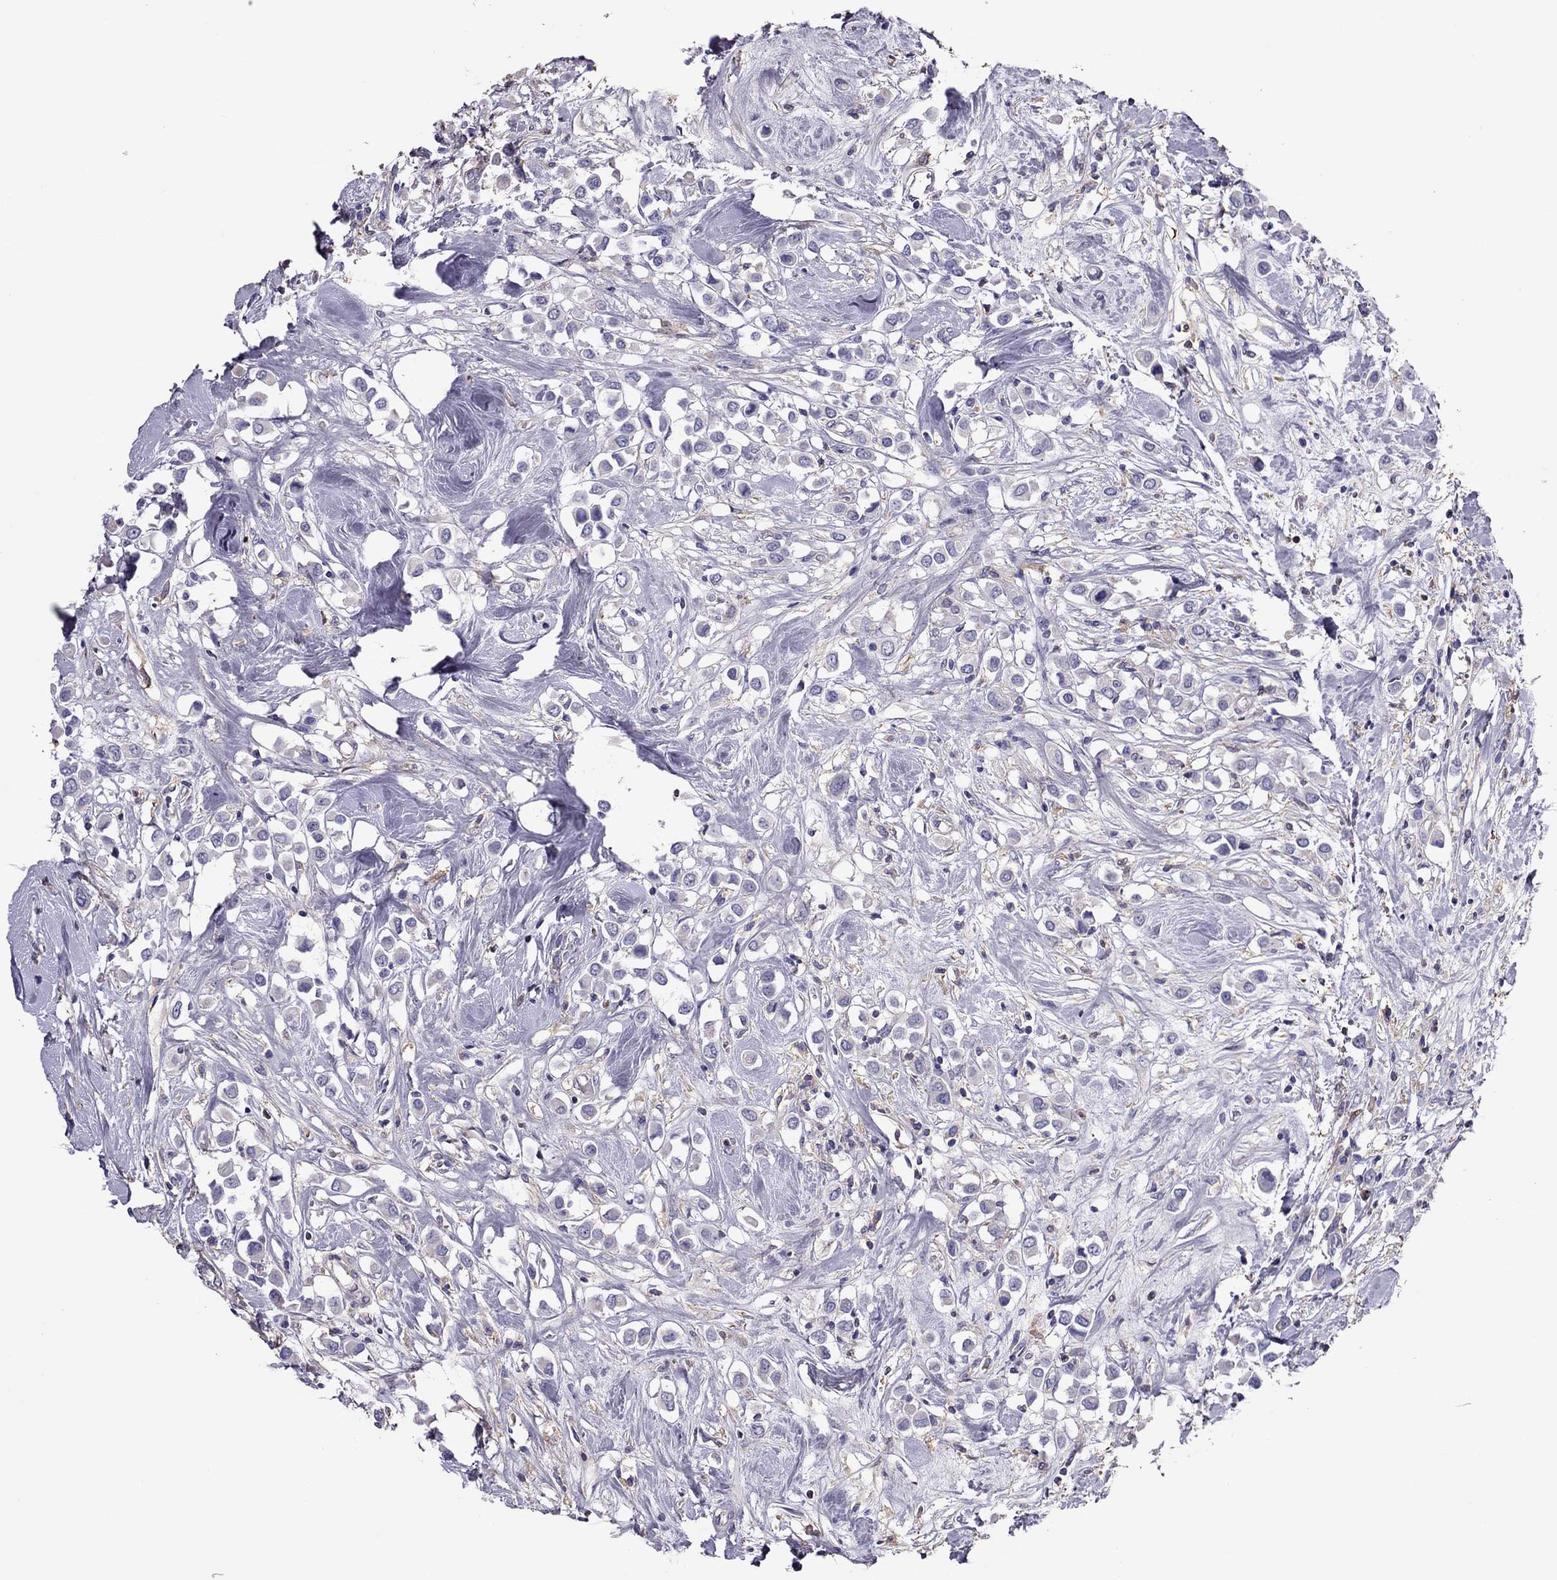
{"staining": {"intensity": "negative", "quantity": "none", "location": "none"}, "tissue": "breast cancer", "cell_type": "Tumor cells", "image_type": "cancer", "snomed": [{"axis": "morphology", "description": "Duct carcinoma"}, {"axis": "topography", "description": "Breast"}], "caption": "Tumor cells show no significant expression in breast cancer.", "gene": "TEX22", "patient": {"sex": "female", "age": 61}}